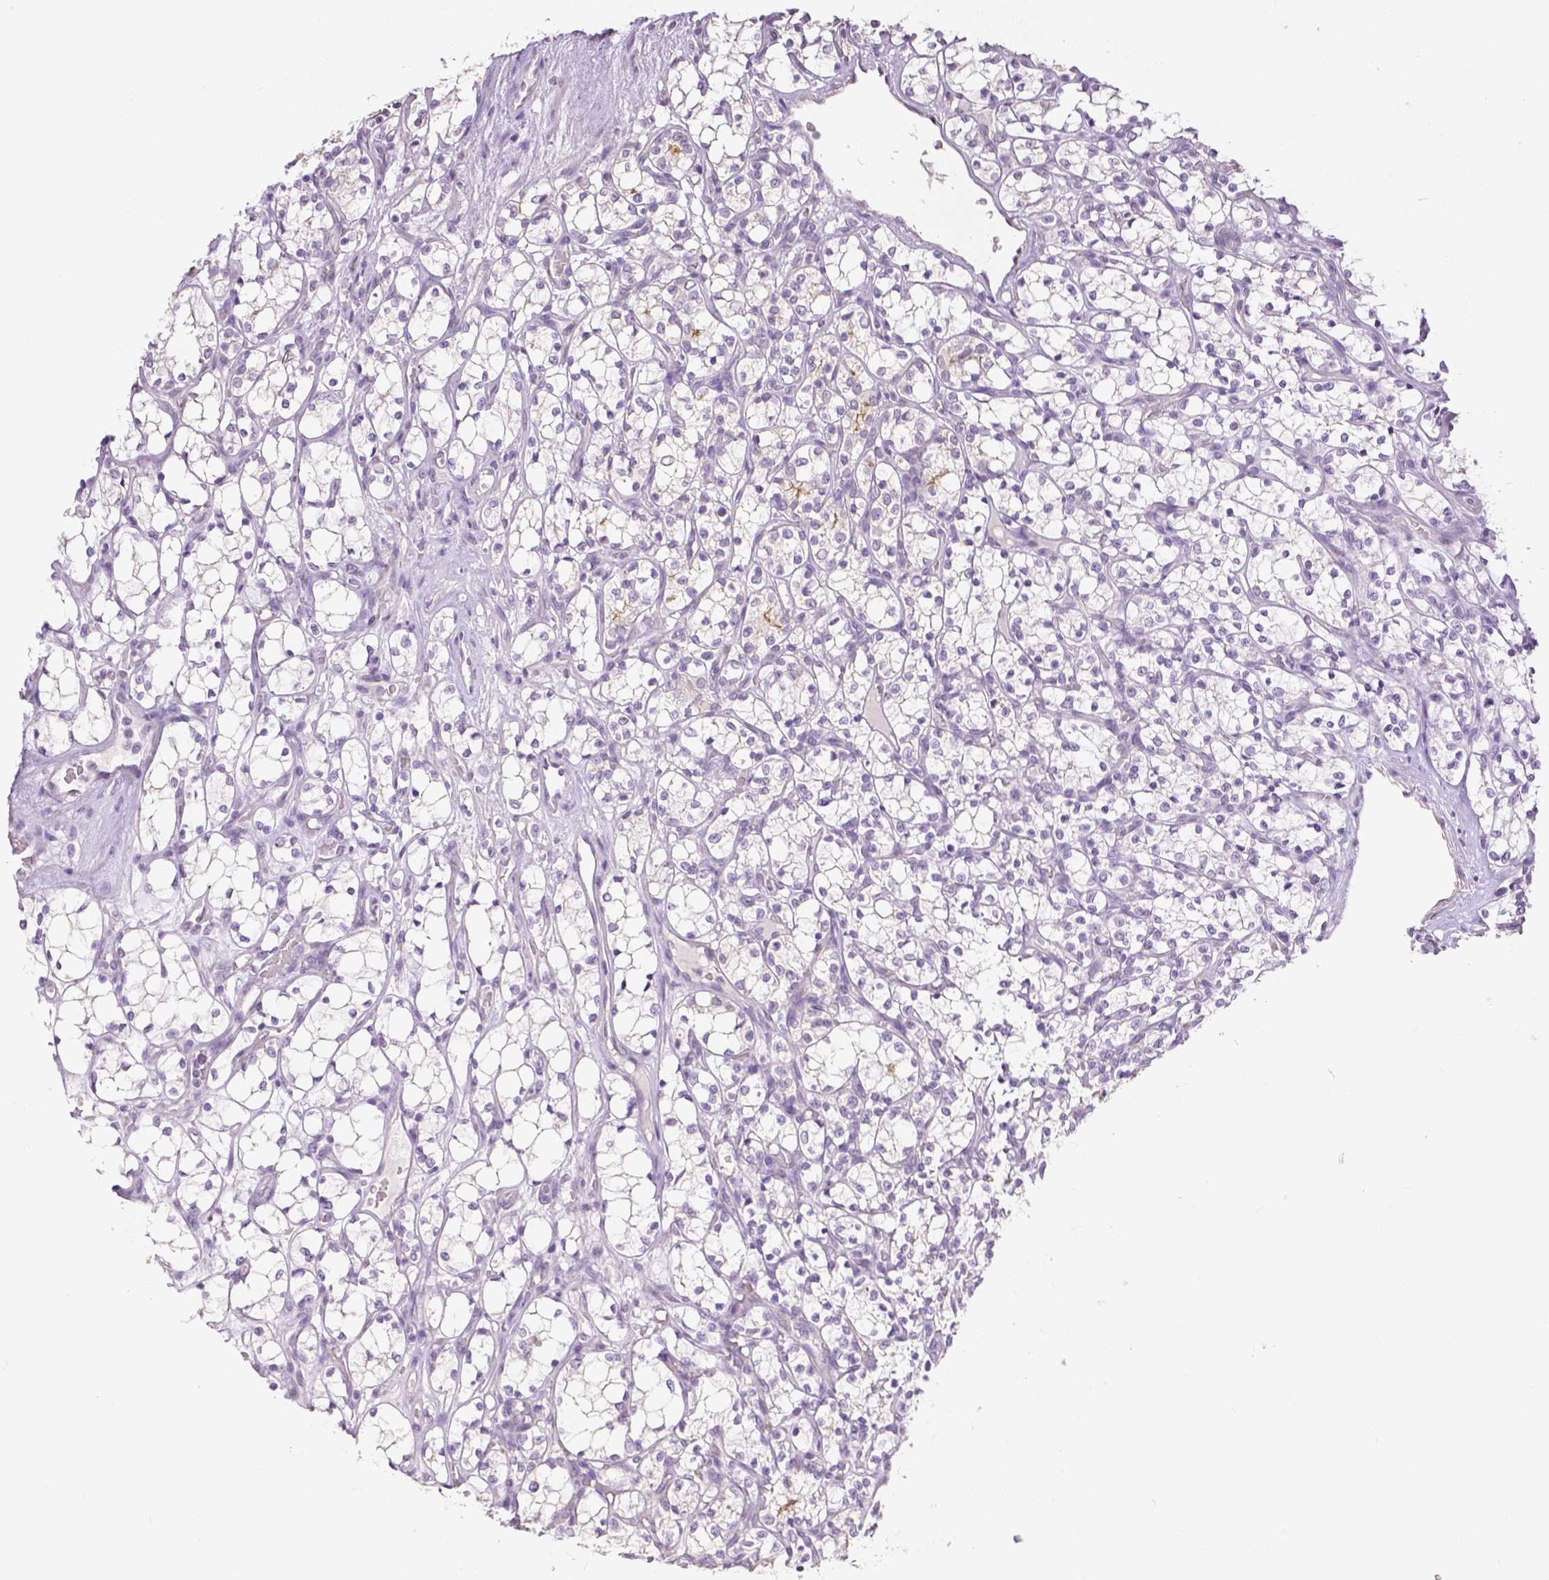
{"staining": {"intensity": "negative", "quantity": "none", "location": "none"}, "tissue": "renal cancer", "cell_type": "Tumor cells", "image_type": "cancer", "snomed": [{"axis": "morphology", "description": "Adenocarcinoma, NOS"}, {"axis": "topography", "description": "Kidney"}], "caption": "IHC photomicrograph of neoplastic tissue: renal cancer (adenocarcinoma) stained with DAB (3,3'-diaminobenzidine) displays no significant protein positivity in tumor cells.", "gene": "OCLN", "patient": {"sex": "female", "age": 69}}